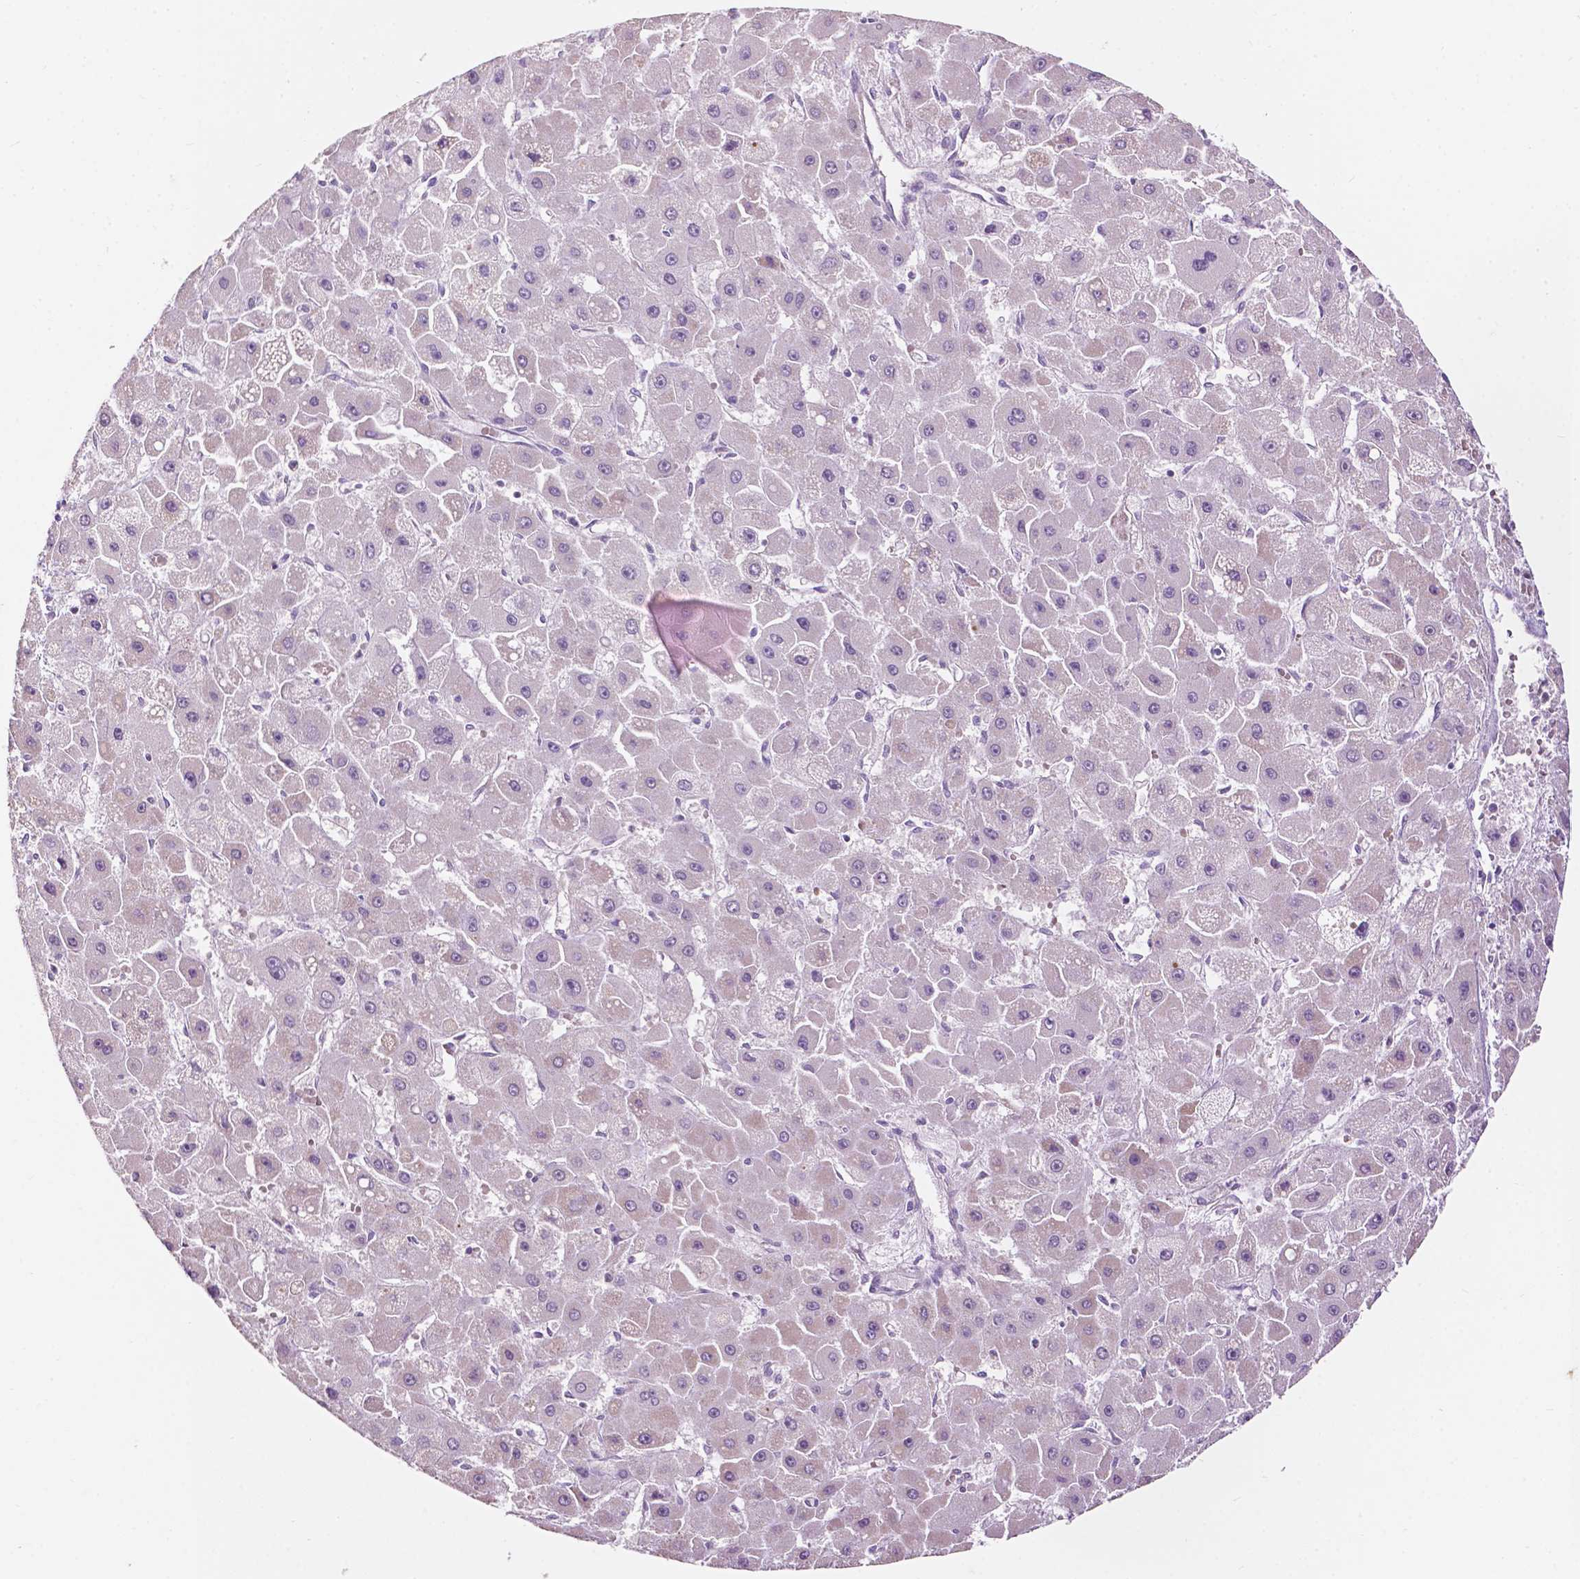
{"staining": {"intensity": "negative", "quantity": "none", "location": "none"}, "tissue": "liver cancer", "cell_type": "Tumor cells", "image_type": "cancer", "snomed": [{"axis": "morphology", "description": "Carcinoma, Hepatocellular, NOS"}, {"axis": "topography", "description": "Liver"}], "caption": "A photomicrograph of human liver cancer (hepatocellular carcinoma) is negative for staining in tumor cells. Brightfield microscopy of immunohistochemistry (IHC) stained with DAB (brown) and hematoxylin (blue), captured at high magnification.", "gene": "NDUFS1", "patient": {"sex": "female", "age": 25}}